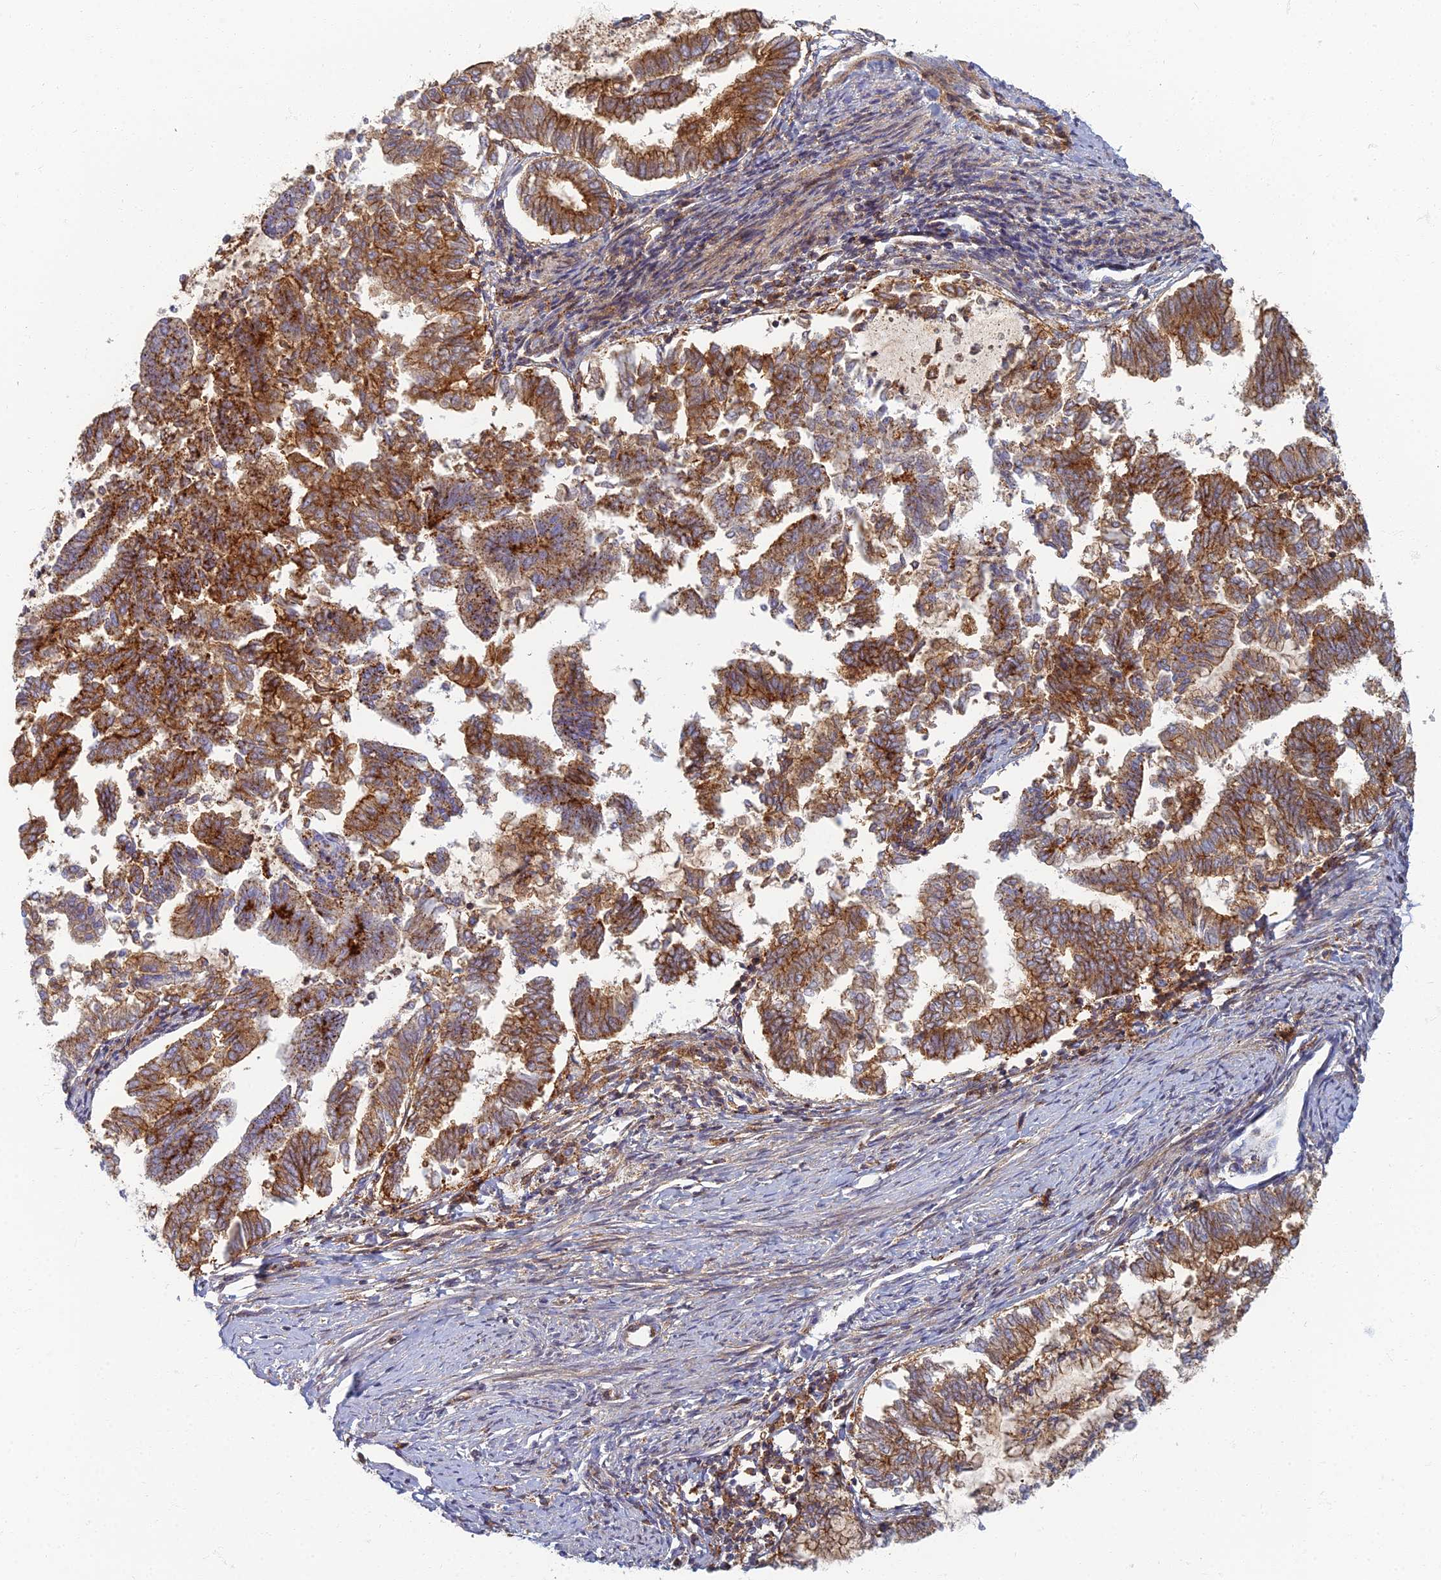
{"staining": {"intensity": "moderate", "quantity": ">75%", "location": "cytoplasmic/membranous"}, "tissue": "endometrial cancer", "cell_type": "Tumor cells", "image_type": "cancer", "snomed": [{"axis": "morphology", "description": "Adenocarcinoma, NOS"}, {"axis": "topography", "description": "Endometrium"}], "caption": "This is a photomicrograph of immunohistochemistry (IHC) staining of endometrial cancer, which shows moderate expression in the cytoplasmic/membranous of tumor cells.", "gene": "CHMP4B", "patient": {"sex": "female", "age": 79}}